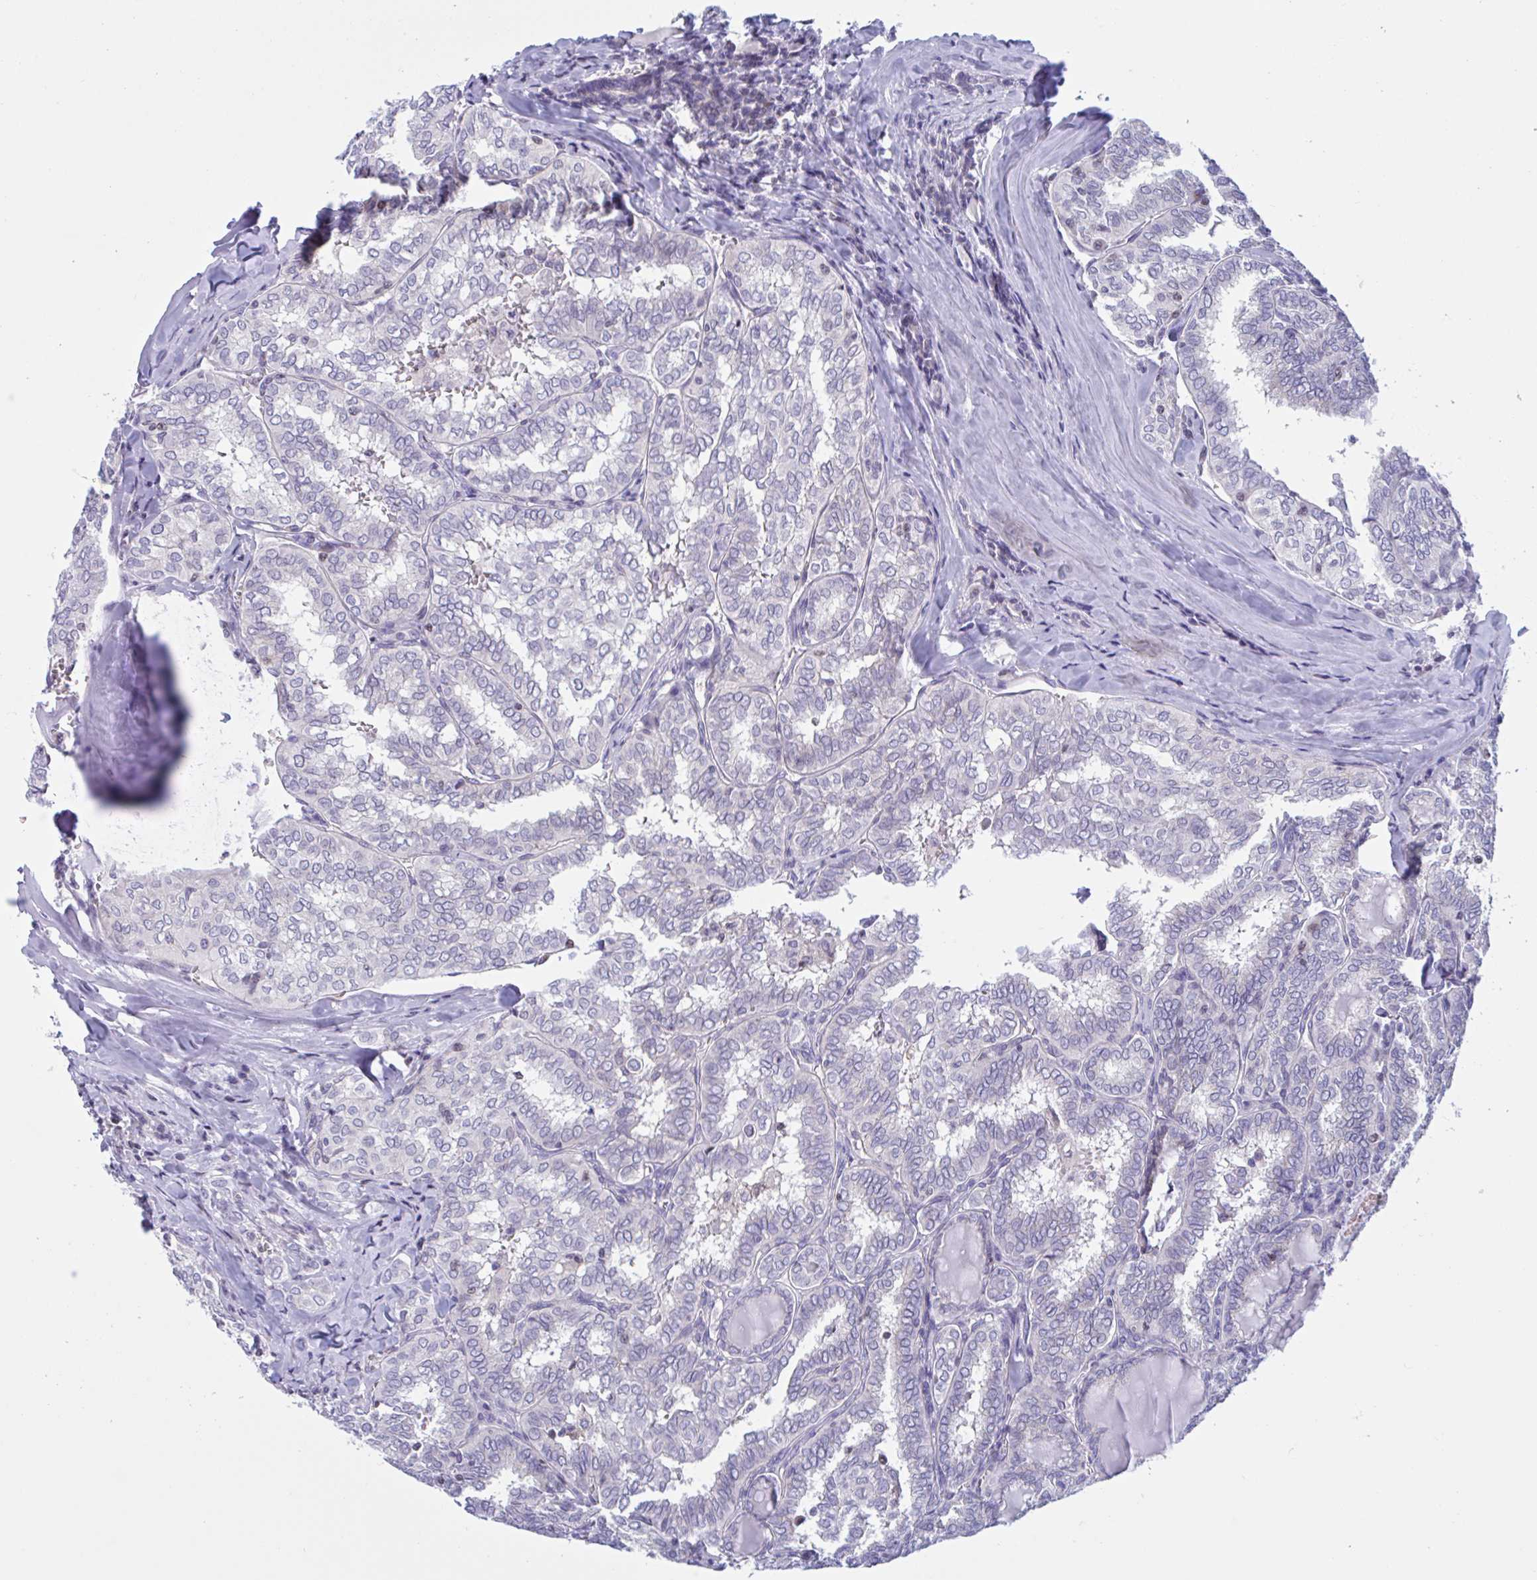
{"staining": {"intensity": "negative", "quantity": "none", "location": "none"}, "tissue": "thyroid cancer", "cell_type": "Tumor cells", "image_type": "cancer", "snomed": [{"axis": "morphology", "description": "Papillary adenocarcinoma, NOS"}, {"axis": "topography", "description": "Thyroid gland"}], "caption": "The immunohistochemistry (IHC) histopathology image has no significant positivity in tumor cells of thyroid papillary adenocarcinoma tissue.", "gene": "SNX11", "patient": {"sex": "female", "age": 30}}